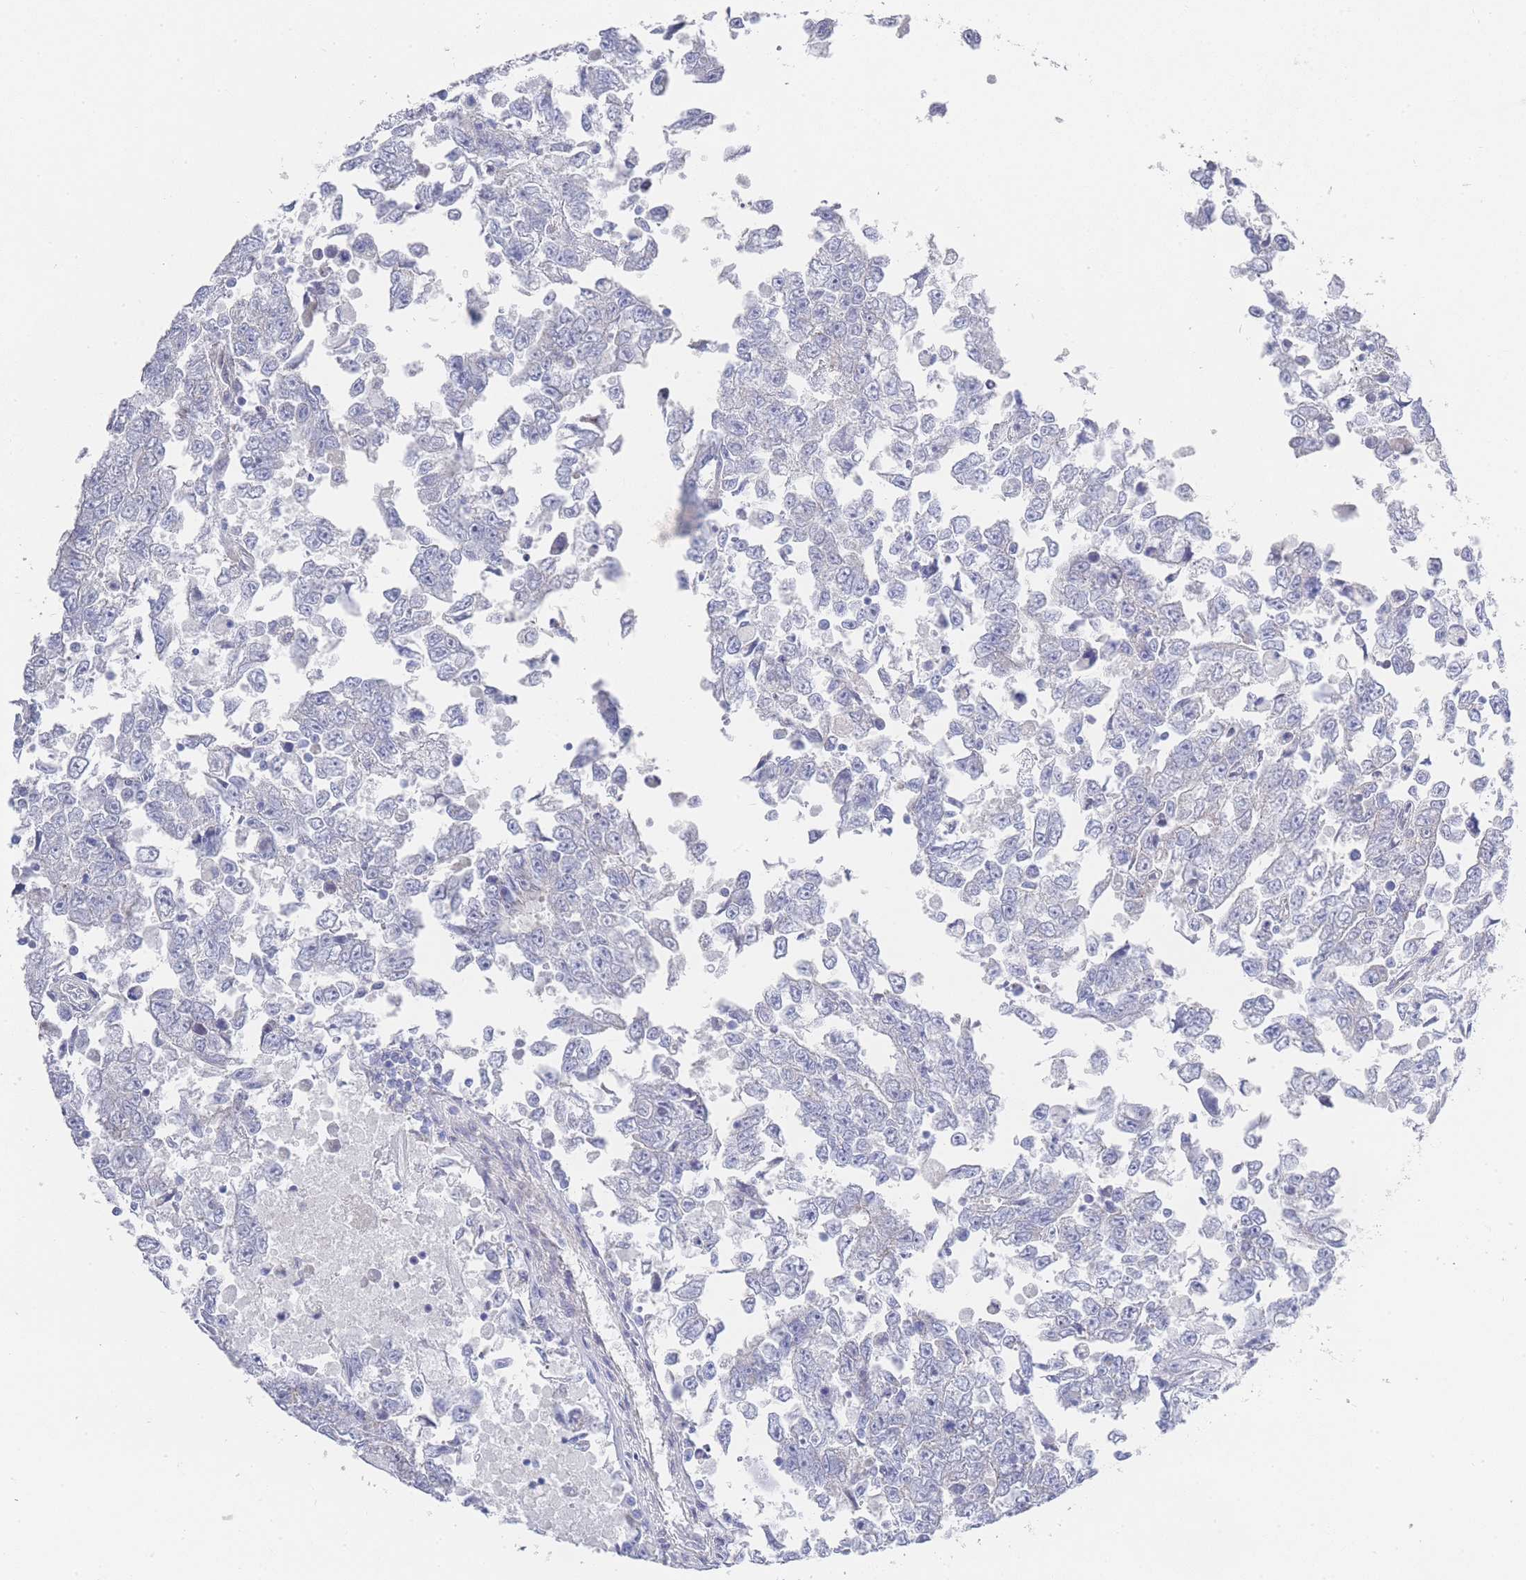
{"staining": {"intensity": "negative", "quantity": "none", "location": "none"}, "tissue": "testis cancer", "cell_type": "Tumor cells", "image_type": "cancer", "snomed": [{"axis": "morphology", "description": "Carcinoma, Embryonal, NOS"}, {"axis": "topography", "description": "Testis"}], "caption": "Tumor cells are negative for brown protein staining in embryonal carcinoma (testis).", "gene": "ZNF142", "patient": {"sex": "male", "age": 25}}